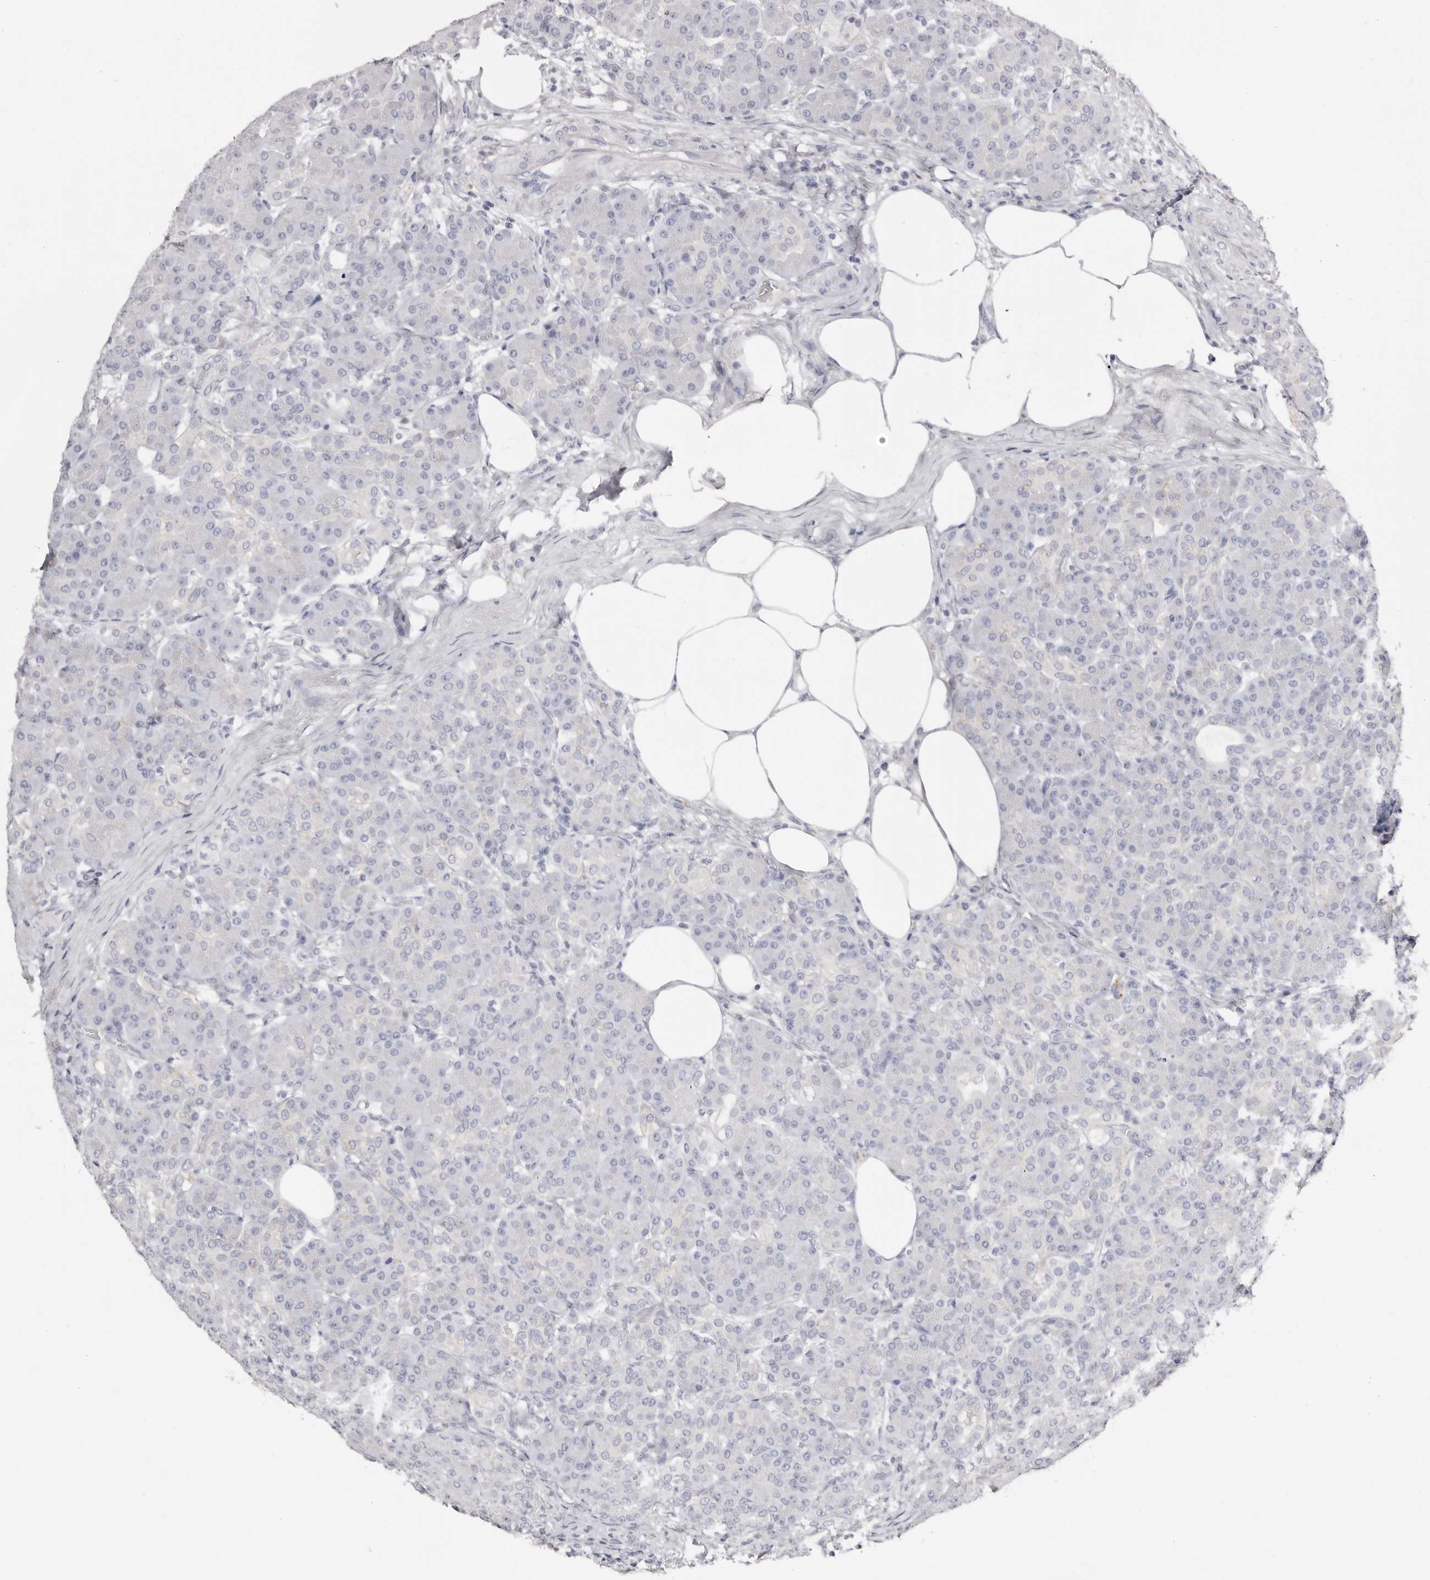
{"staining": {"intensity": "negative", "quantity": "none", "location": "none"}, "tissue": "pancreas", "cell_type": "Exocrine glandular cells", "image_type": "normal", "snomed": [{"axis": "morphology", "description": "Normal tissue, NOS"}, {"axis": "topography", "description": "Pancreas"}], "caption": "This is a micrograph of immunohistochemistry staining of unremarkable pancreas, which shows no staining in exocrine glandular cells. Brightfield microscopy of IHC stained with DAB (3,3'-diaminobenzidine) (brown) and hematoxylin (blue), captured at high magnification.", "gene": "AKNAD1", "patient": {"sex": "male", "age": 63}}